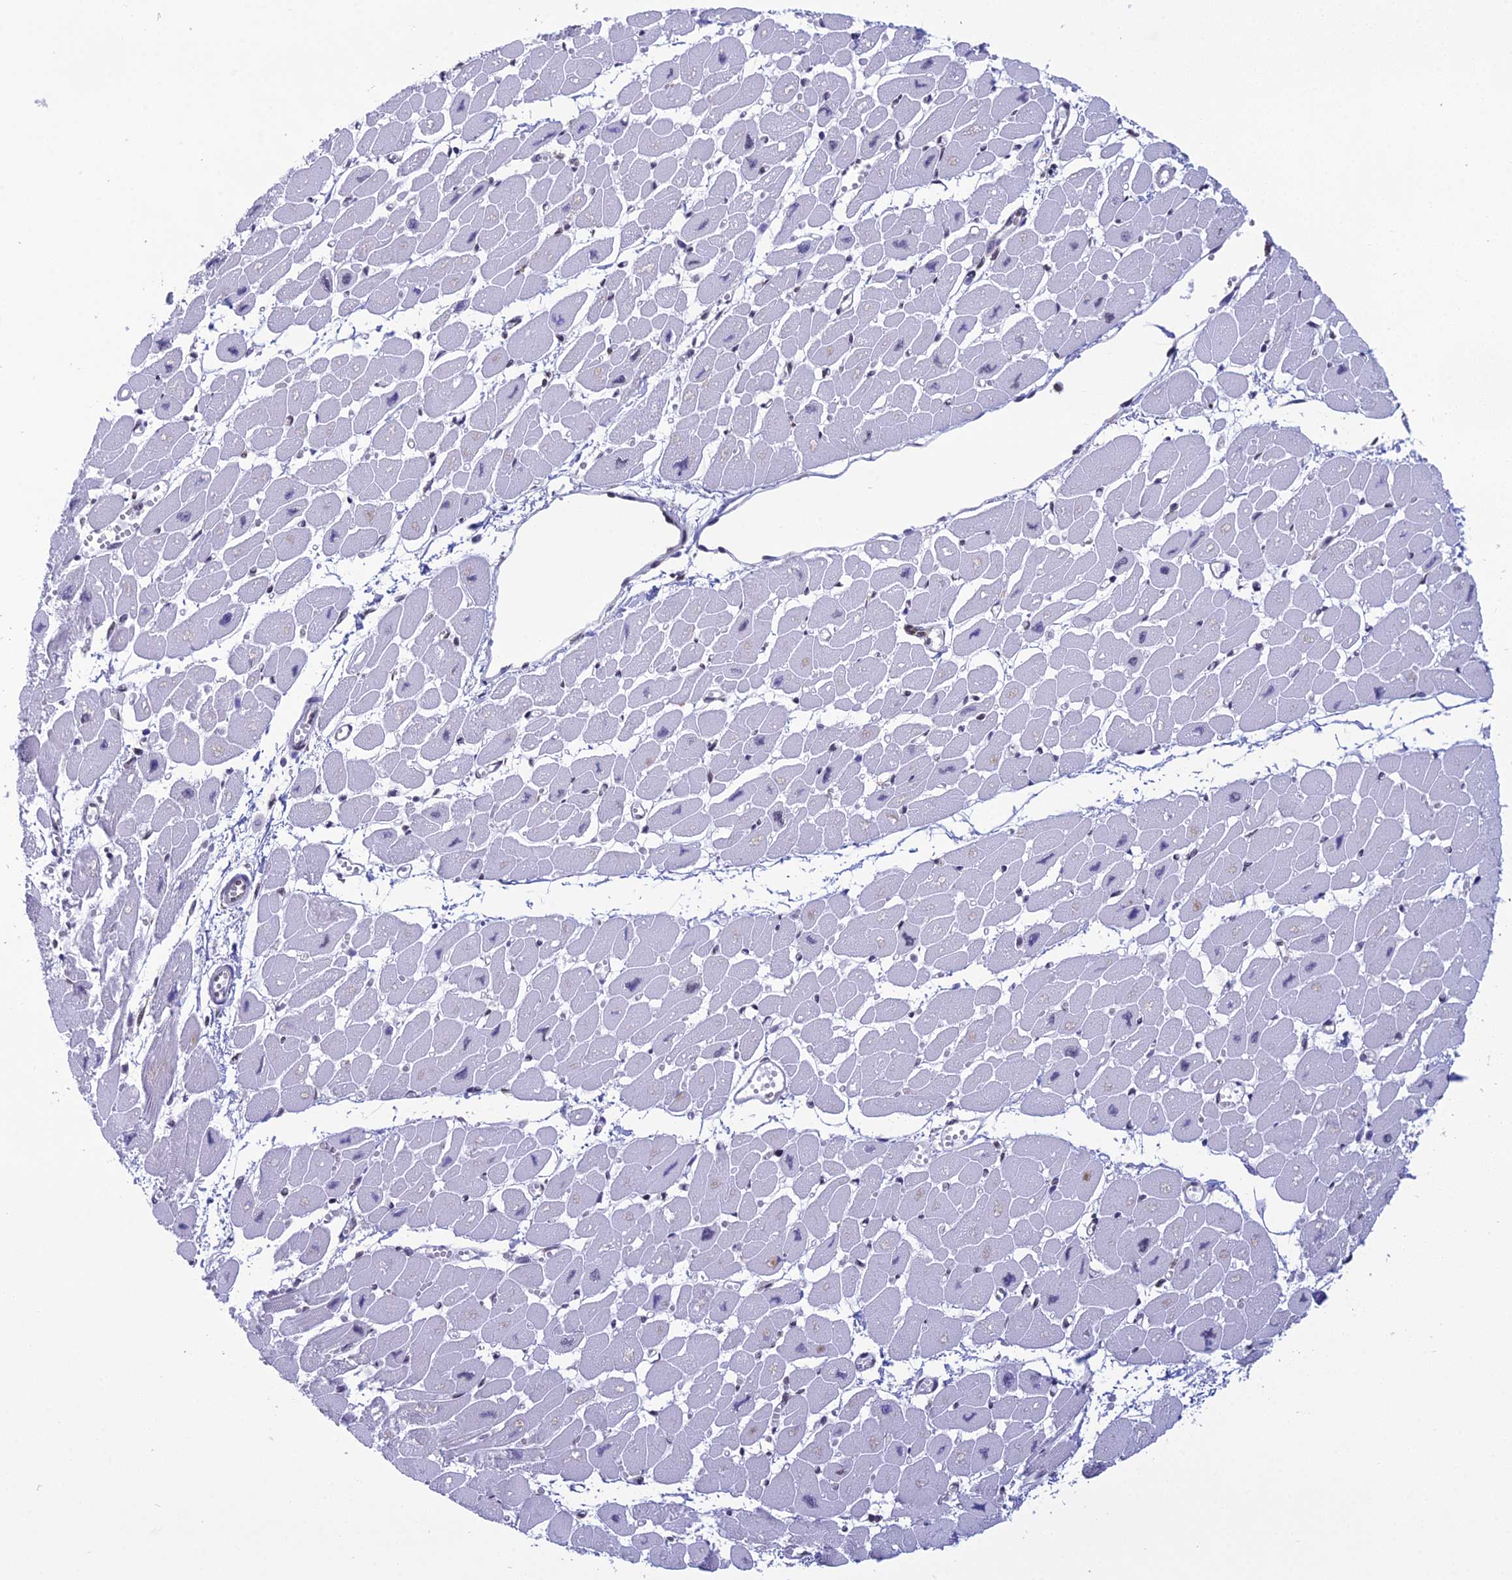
{"staining": {"intensity": "strong", "quantity": "<25%", "location": "nuclear"}, "tissue": "heart muscle", "cell_type": "Cardiomyocytes", "image_type": "normal", "snomed": [{"axis": "morphology", "description": "Normal tissue, NOS"}, {"axis": "topography", "description": "Heart"}], "caption": "Human heart muscle stained for a protein (brown) displays strong nuclear positive staining in approximately <25% of cardiomyocytes.", "gene": "PRAMEF12", "patient": {"sex": "female", "age": 54}}